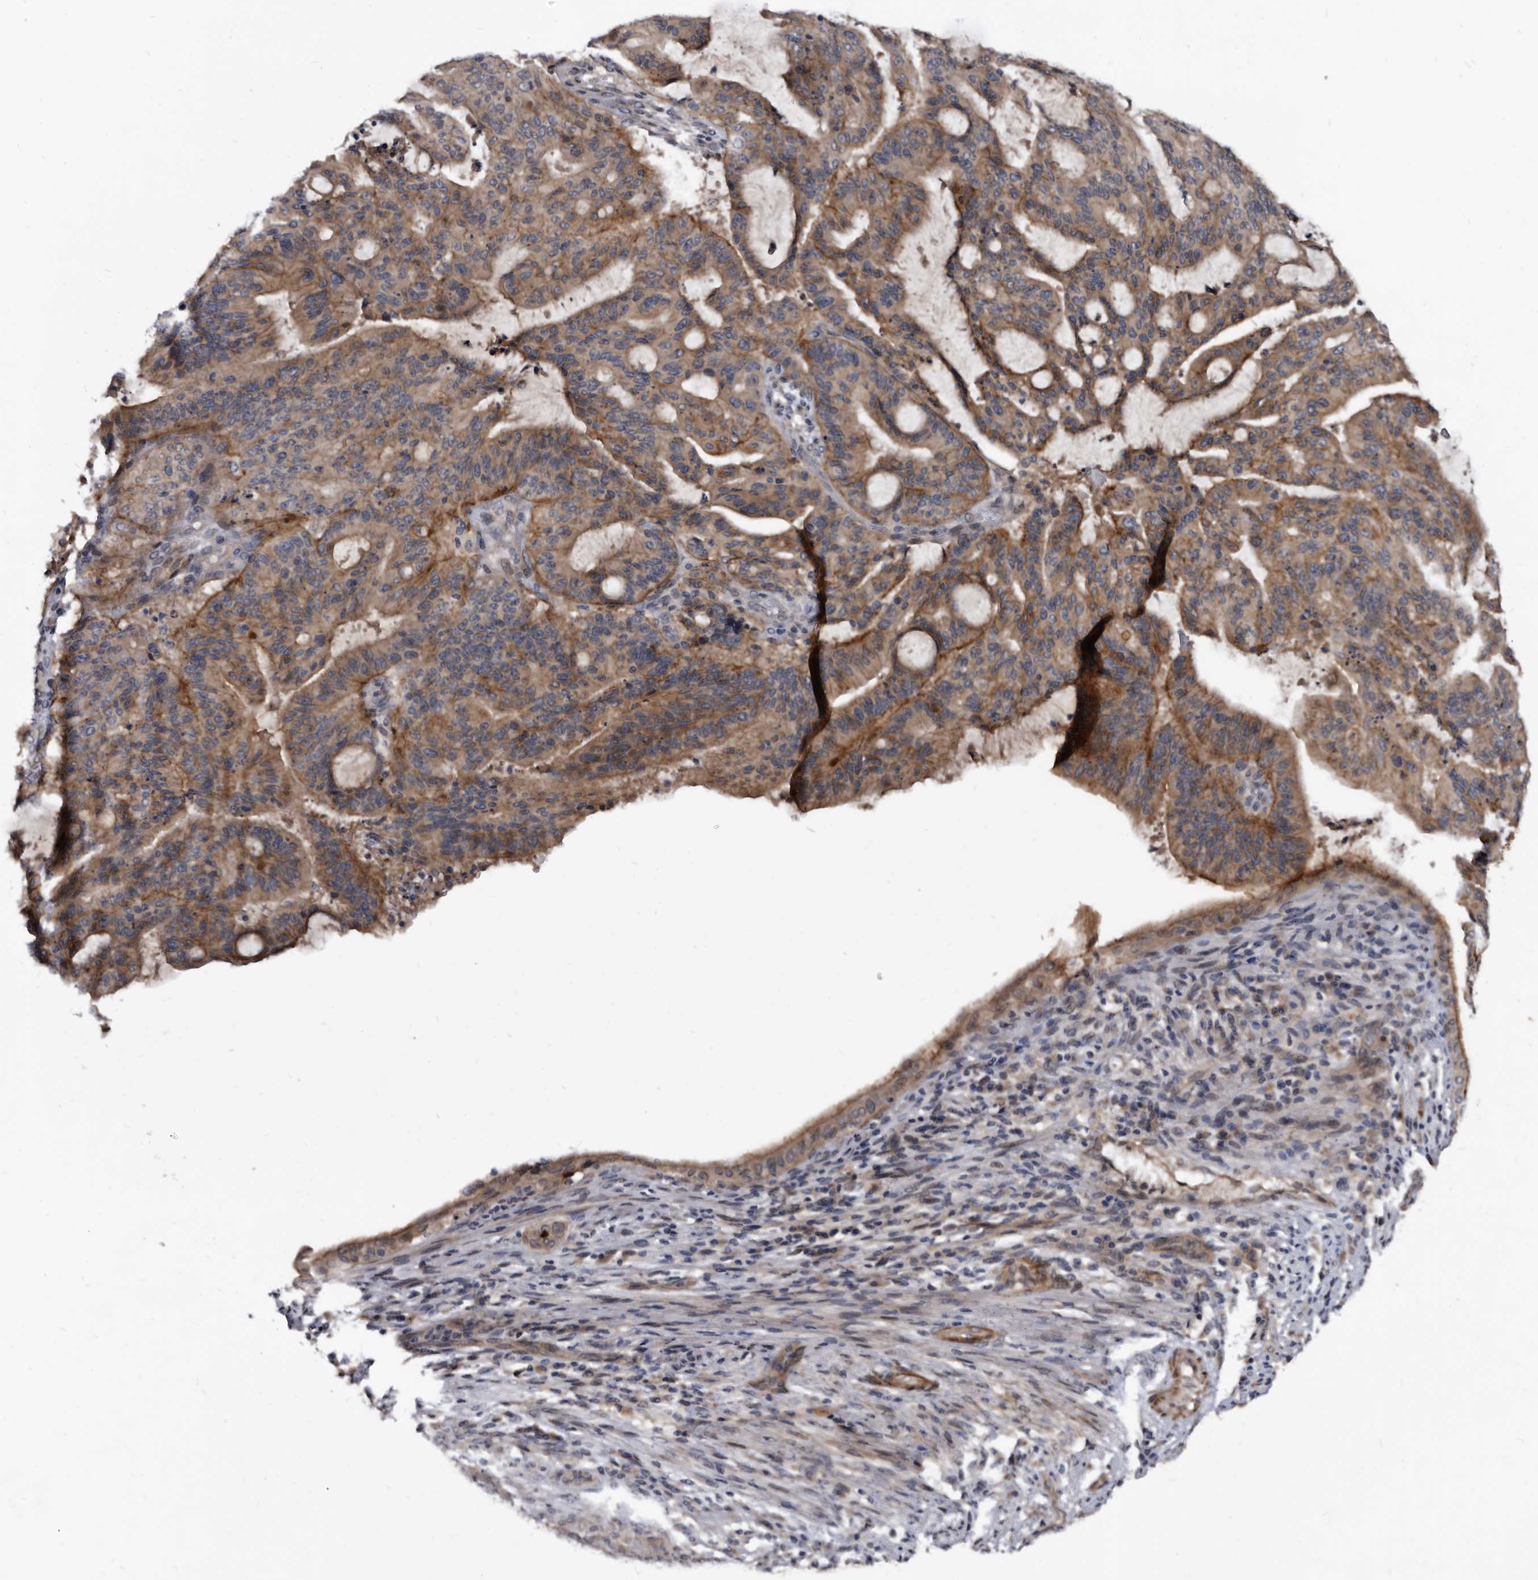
{"staining": {"intensity": "moderate", "quantity": ">75%", "location": "cytoplasmic/membranous"}, "tissue": "liver cancer", "cell_type": "Tumor cells", "image_type": "cancer", "snomed": [{"axis": "morphology", "description": "Normal tissue, NOS"}, {"axis": "morphology", "description": "Cholangiocarcinoma"}, {"axis": "topography", "description": "Liver"}, {"axis": "topography", "description": "Peripheral nerve tissue"}], "caption": "Liver cancer (cholangiocarcinoma) was stained to show a protein in brown. There is medium levels of moderate cytoplasmic/membranous staining in about >75% of tumor cells.", "gene": "PROM1", "patient": {"sex": "female", "age": 73}}